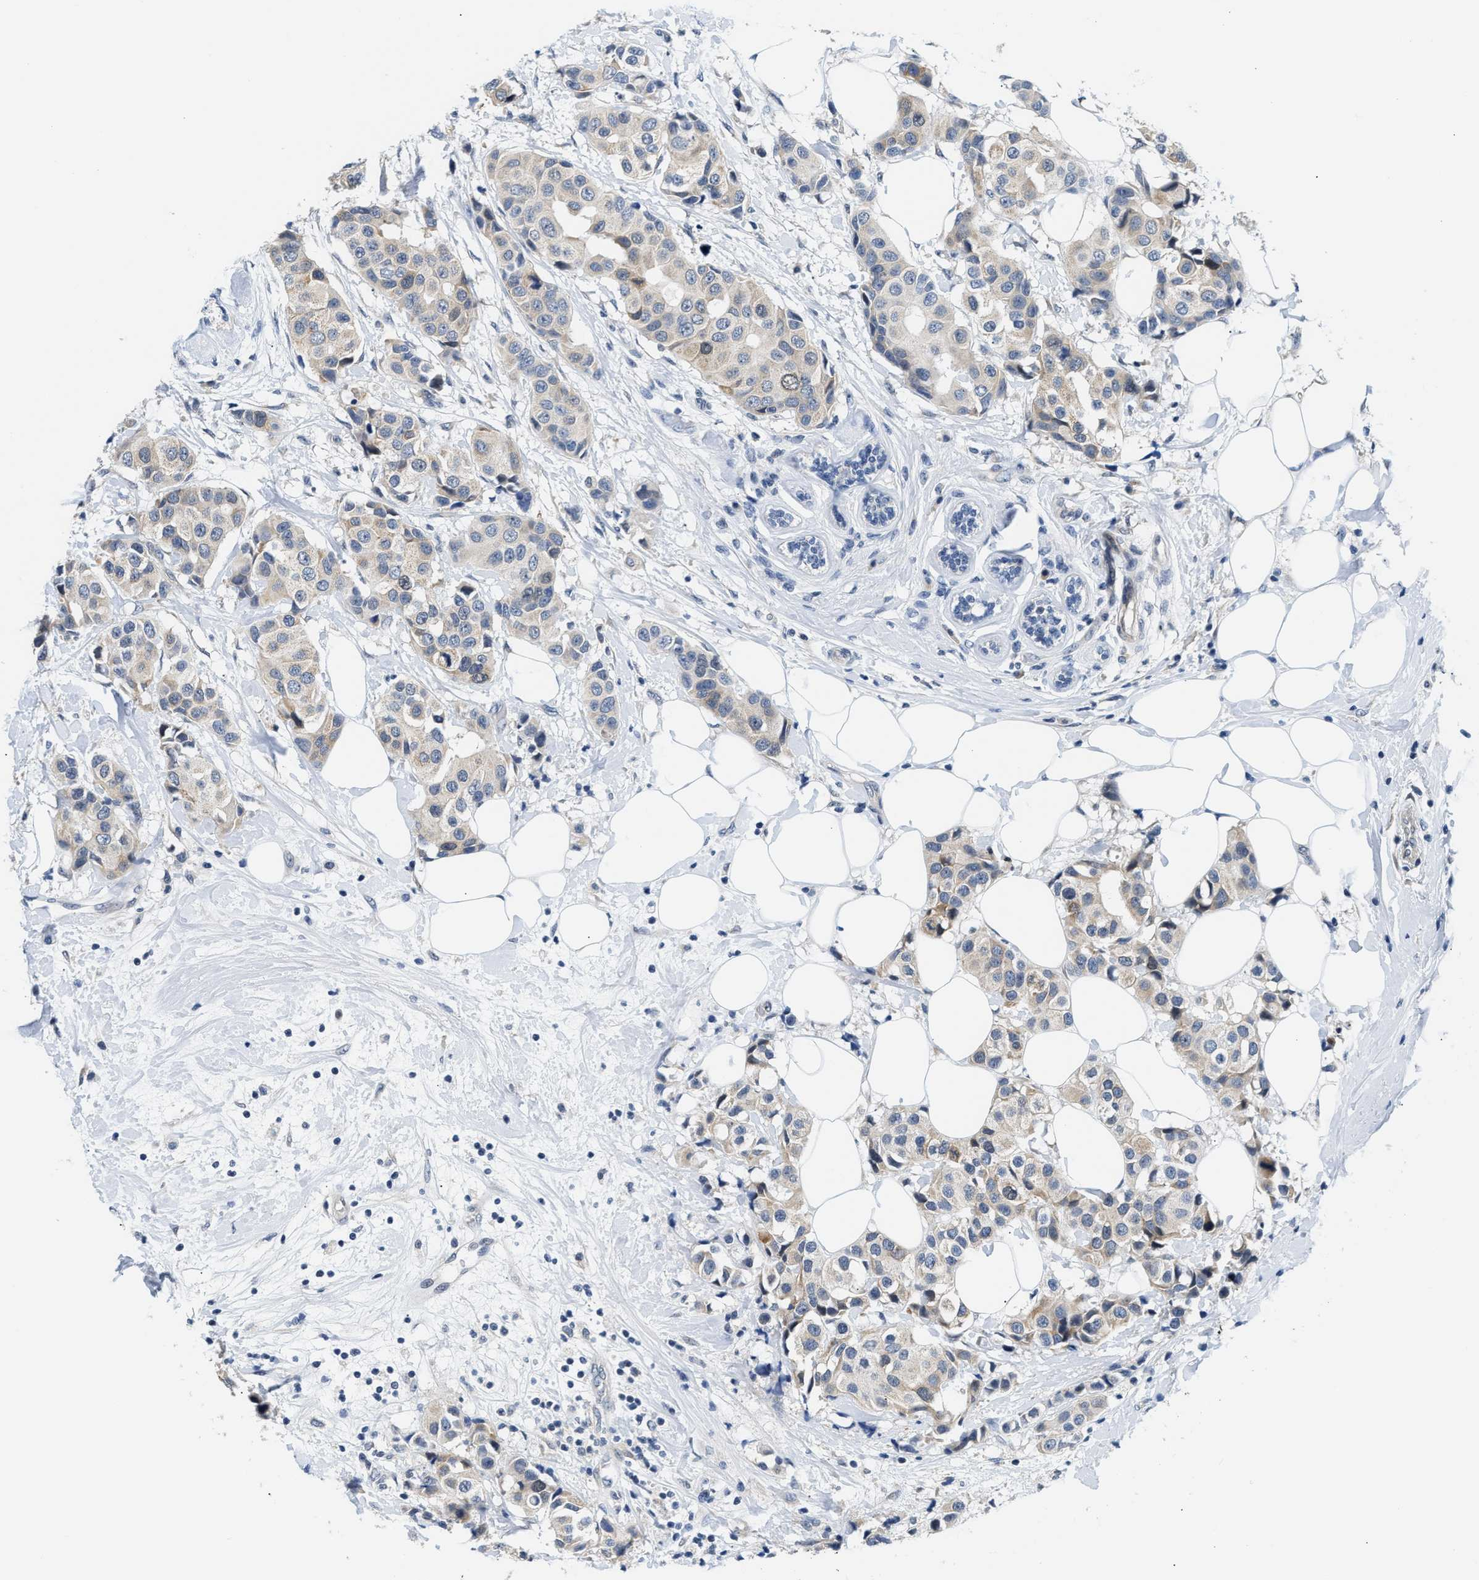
{"staining": {"intensity": "weak", "quantity": "<25%", "location": "cytoplasmic/membranous"}, "tissue": "breast cancer", "cell_type": "Tumor cells", "image_type": "cancer", "snomed": [{"axis": "morphology", "description": "Normal tissue, NOS"}, {"axis": "morphology", "description": "Duct carcinoma"}, {"axis": "topography", "description": "Breast"}], "caption": "Immunohistochemistry (IHC) image of neoplastic tissue: breast invasive ductal carcinoma stained with DAB (3,3'-diaminobenzidine) reveals no significant protein expression in tumor cells.", "gene": "CLGN", "patient": {"sex": "female", "age": 39}}